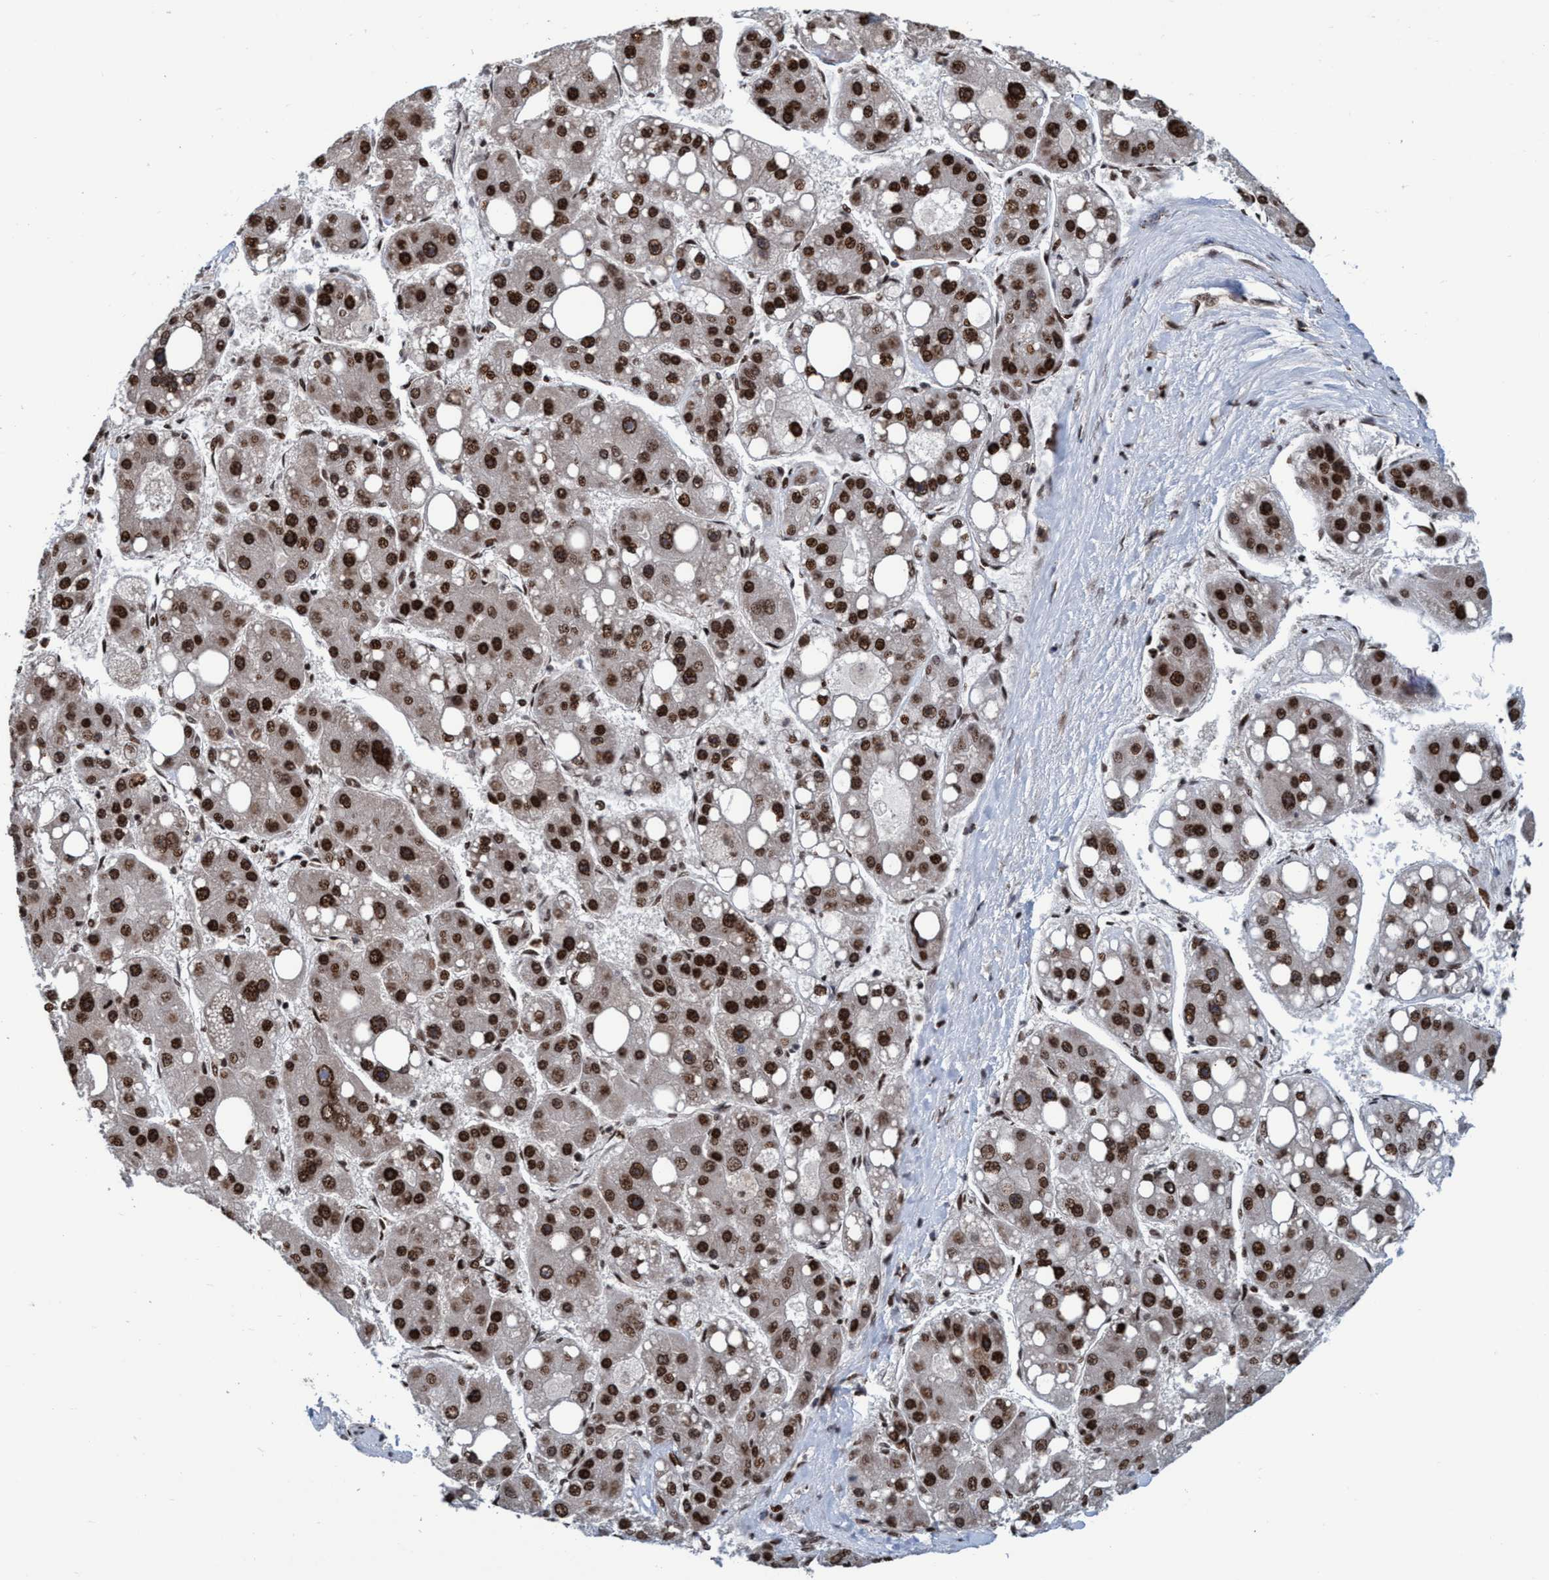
{"staining": {"intensity": "strong", "quantity": ">75%", "location": "nuclear"}, "tissue": "liver cancer", "cell_type": "Tumor cells", "image_type": "cancer", "snomed": [{"axis": "morphology", "description": "Carcinoma, Hepatocellular, NOS"}, {"axis": "topography", "description": "Liver"}], "caption": "A brown stain highlights strong nuclear expression of a protein in human hepatocellular carcinoma (liver) tumor cells.", "gene": "TOPBP1", "patient": {"sex": "female", "age": 61}}